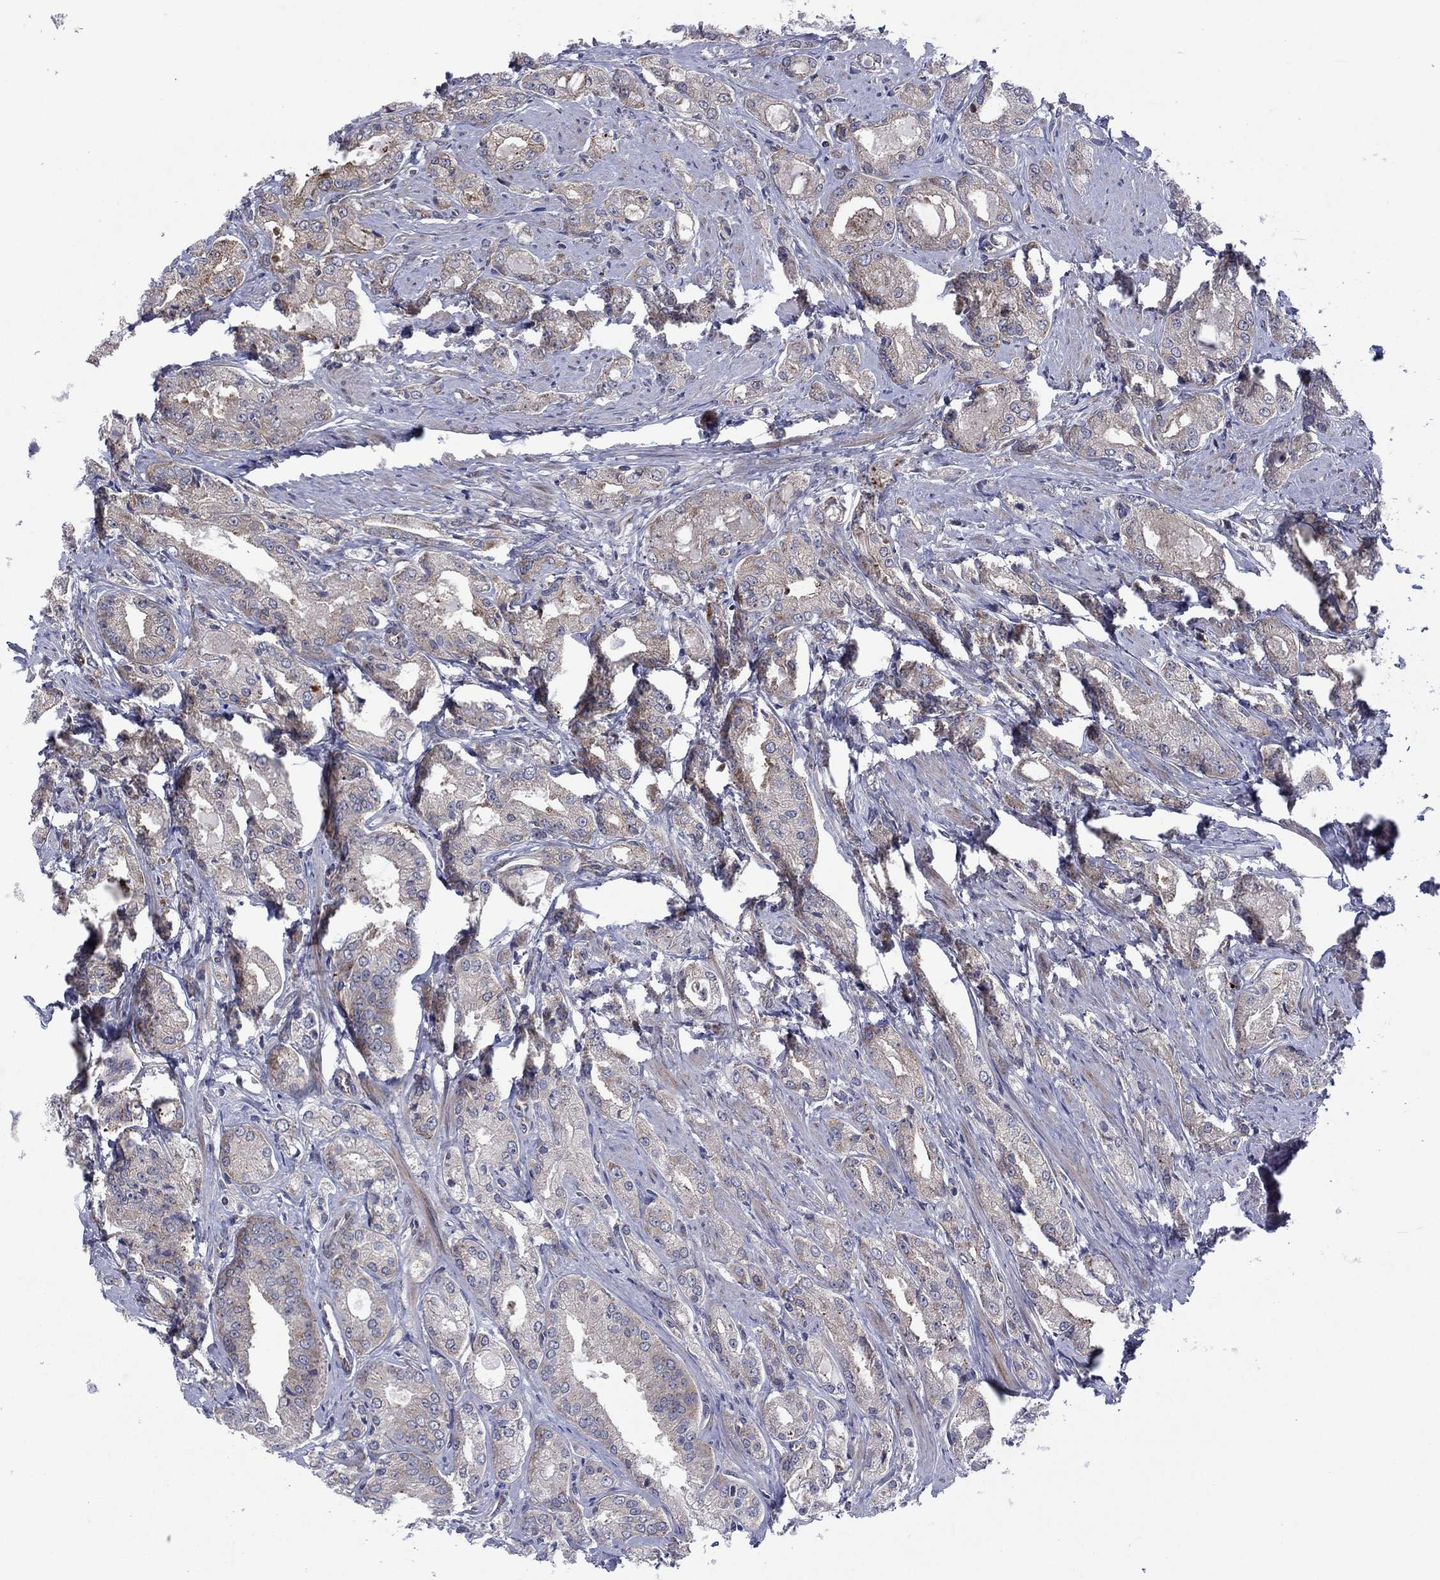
{"staining": {"intensity": "negative", "quantity": "none", "location": "none"}, "tissue": "prostate cancer", "cell_type": "Tumor cells", "image_type": "cancer", "snomed": [{"axis": "morphology", "description": "Adenocarcinoma, NOS"}, {"axis": "morphology", "description": "Adenocarcinoma, High grade"}, {"axis": "topography", "description": "Prostate"}], "caption": "Immunohistochemistry histopathology image of neoplastic tissue: human prostate cancer stained with DAB reveals no significant protein staining in tumor cells. (DAB (3,3'-diaminobenzidine) IHC visualized using brightfield microscopy, high magnification).", "gene": "GPR155", "patient": {"sex": "male", "age": 70}}